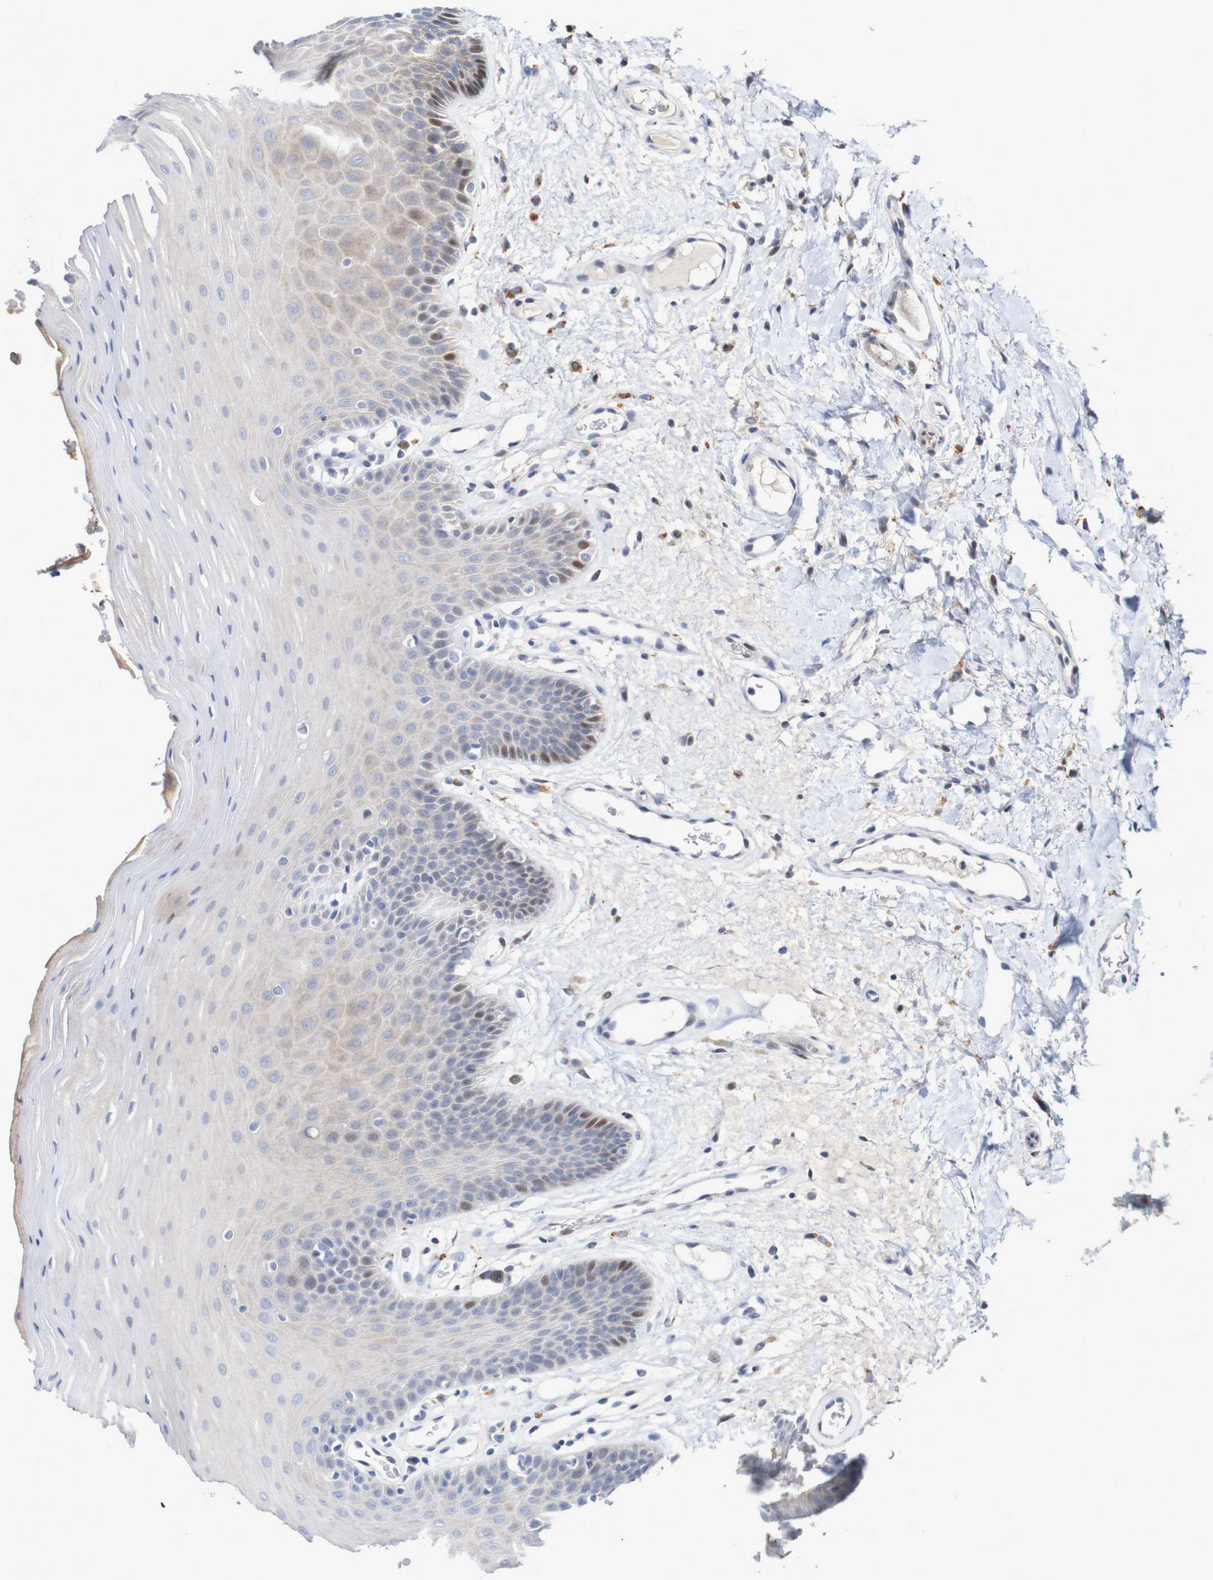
{"staining": {"intensity": "moderate", "quantity": "<25%", "location": "nuclear"}, "tissue": "oral mucosa", "cell_type": "Squamous epithelial cells", "image_type": "normal", "snomed": [{"axis": "morphology", "description": "Normal tissue, NOS"}, {"axis": "morphology", "description": "Squamous cell carcinoma, NOS"}, {"axis": "topography", "description": "Skeletal muscle"}, {"axis": "topography", "description": "Adipose tissue"}, {"axis": "topography", "description": "Vascular tissue"}, {"axis": "topography", "description": "Oral tissue"}, {"axis": "topography", "description": "Peripheral nerve tissue"}, {"axis": "topography", "description": "Head-Neck"}], "caption": "An immunohistochemistry (IHC) histopathology image of unremarkable tissue is shown. Protein staining in brown labels moderate nuclear positivity in oral mucosa within squamous epithelial cells. The protein is shown in brown color, while the nuclei are stained blue.", "gene": "FBP1", "patient": {"sex": "male", "age": 71}}